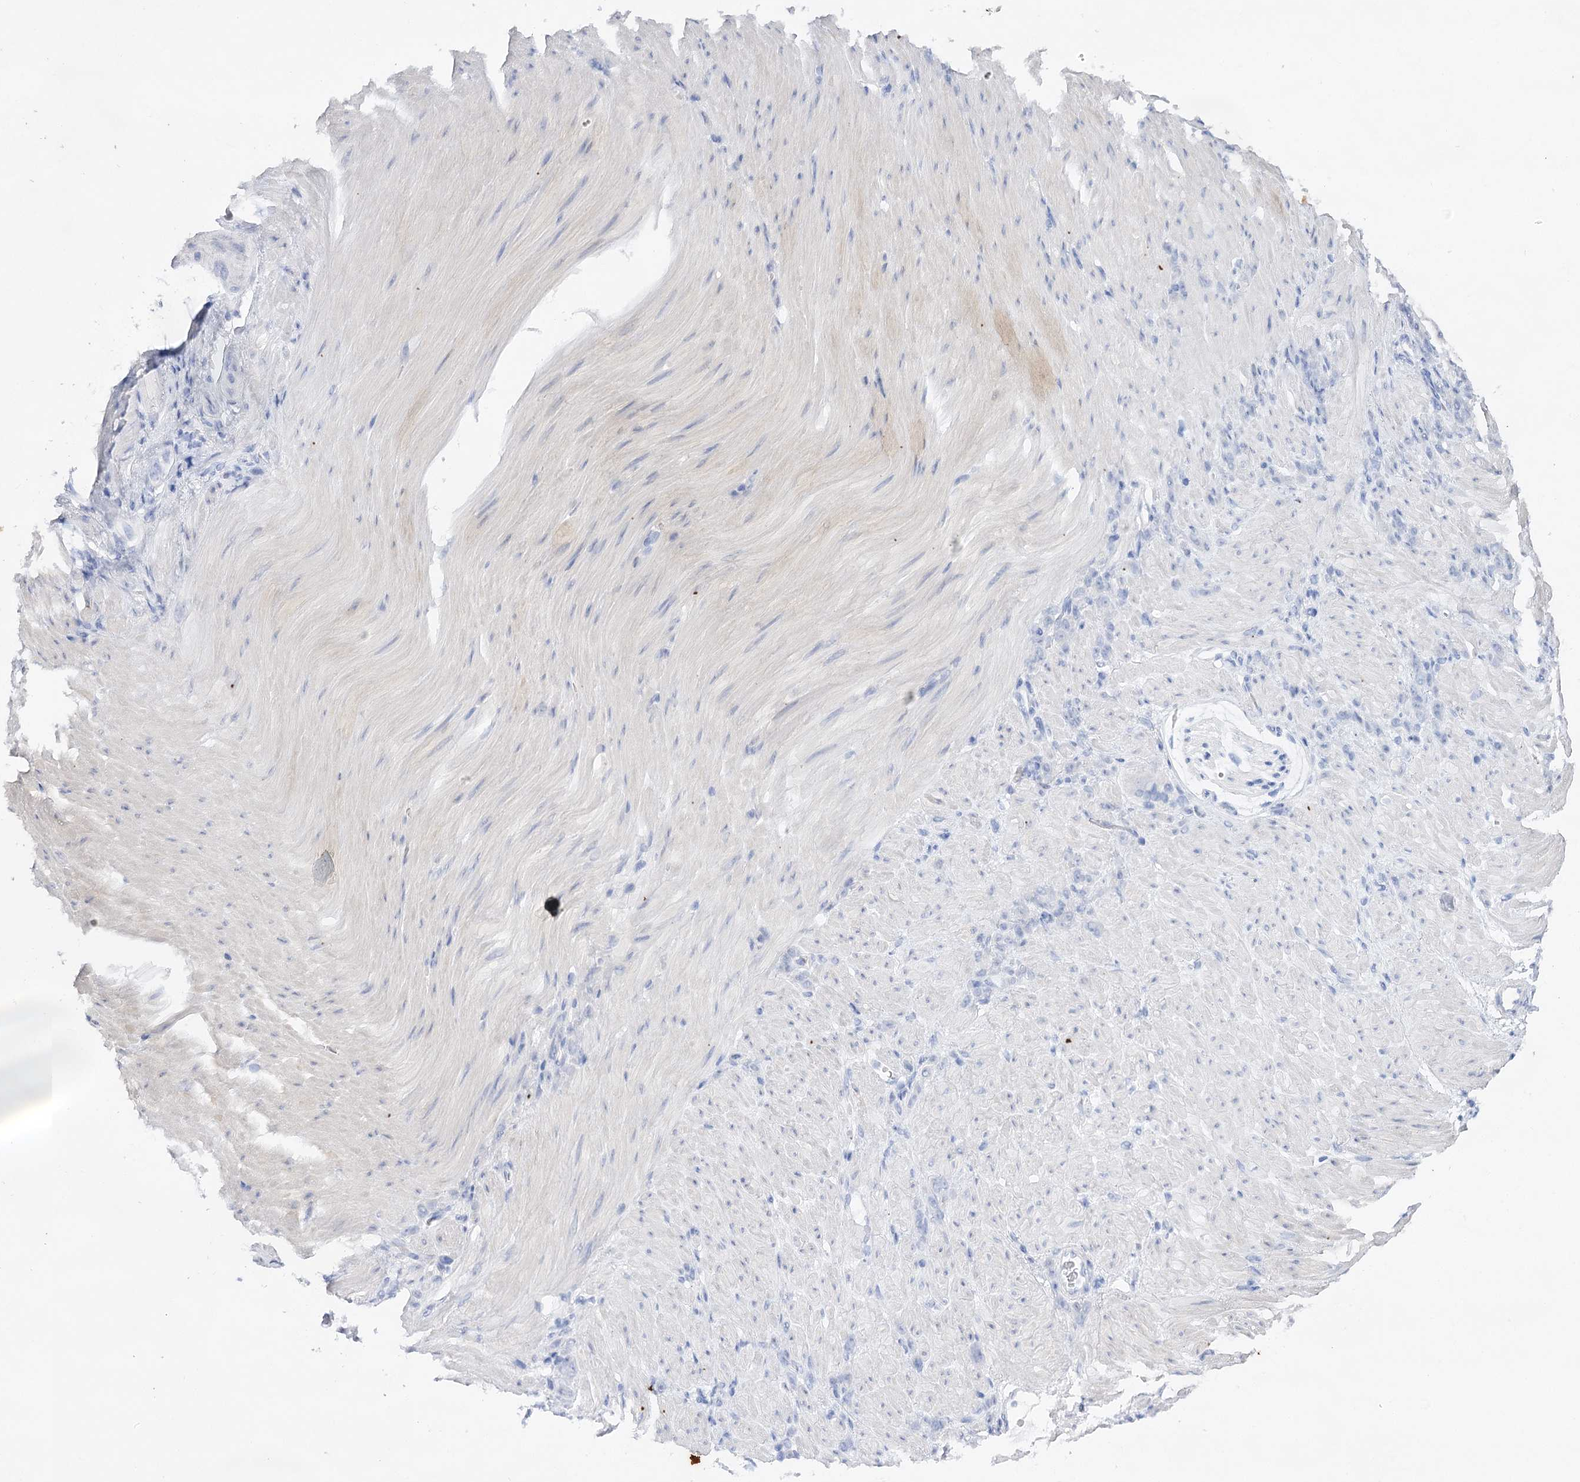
{"staining": {"intensity": "negative", "quantity": "none", "location": "none"}, "tissue": "stomach cancer", "cell_type": "Tumor cells", "image_type": "cancer", "snomed": [{"axis": "morphology", "description": "Normal tissue, NOS"}, {"axis": "morphology", "description": "Adenocarcinoma, NOS"}, {"axis": "topography", "description": "Stomach"}], "caption": "Tumor cells show no significant positivity in adenocarcinoma (stomach).", "gene": "OBSL1", "patient": {"sex": "male", "age": 82}}